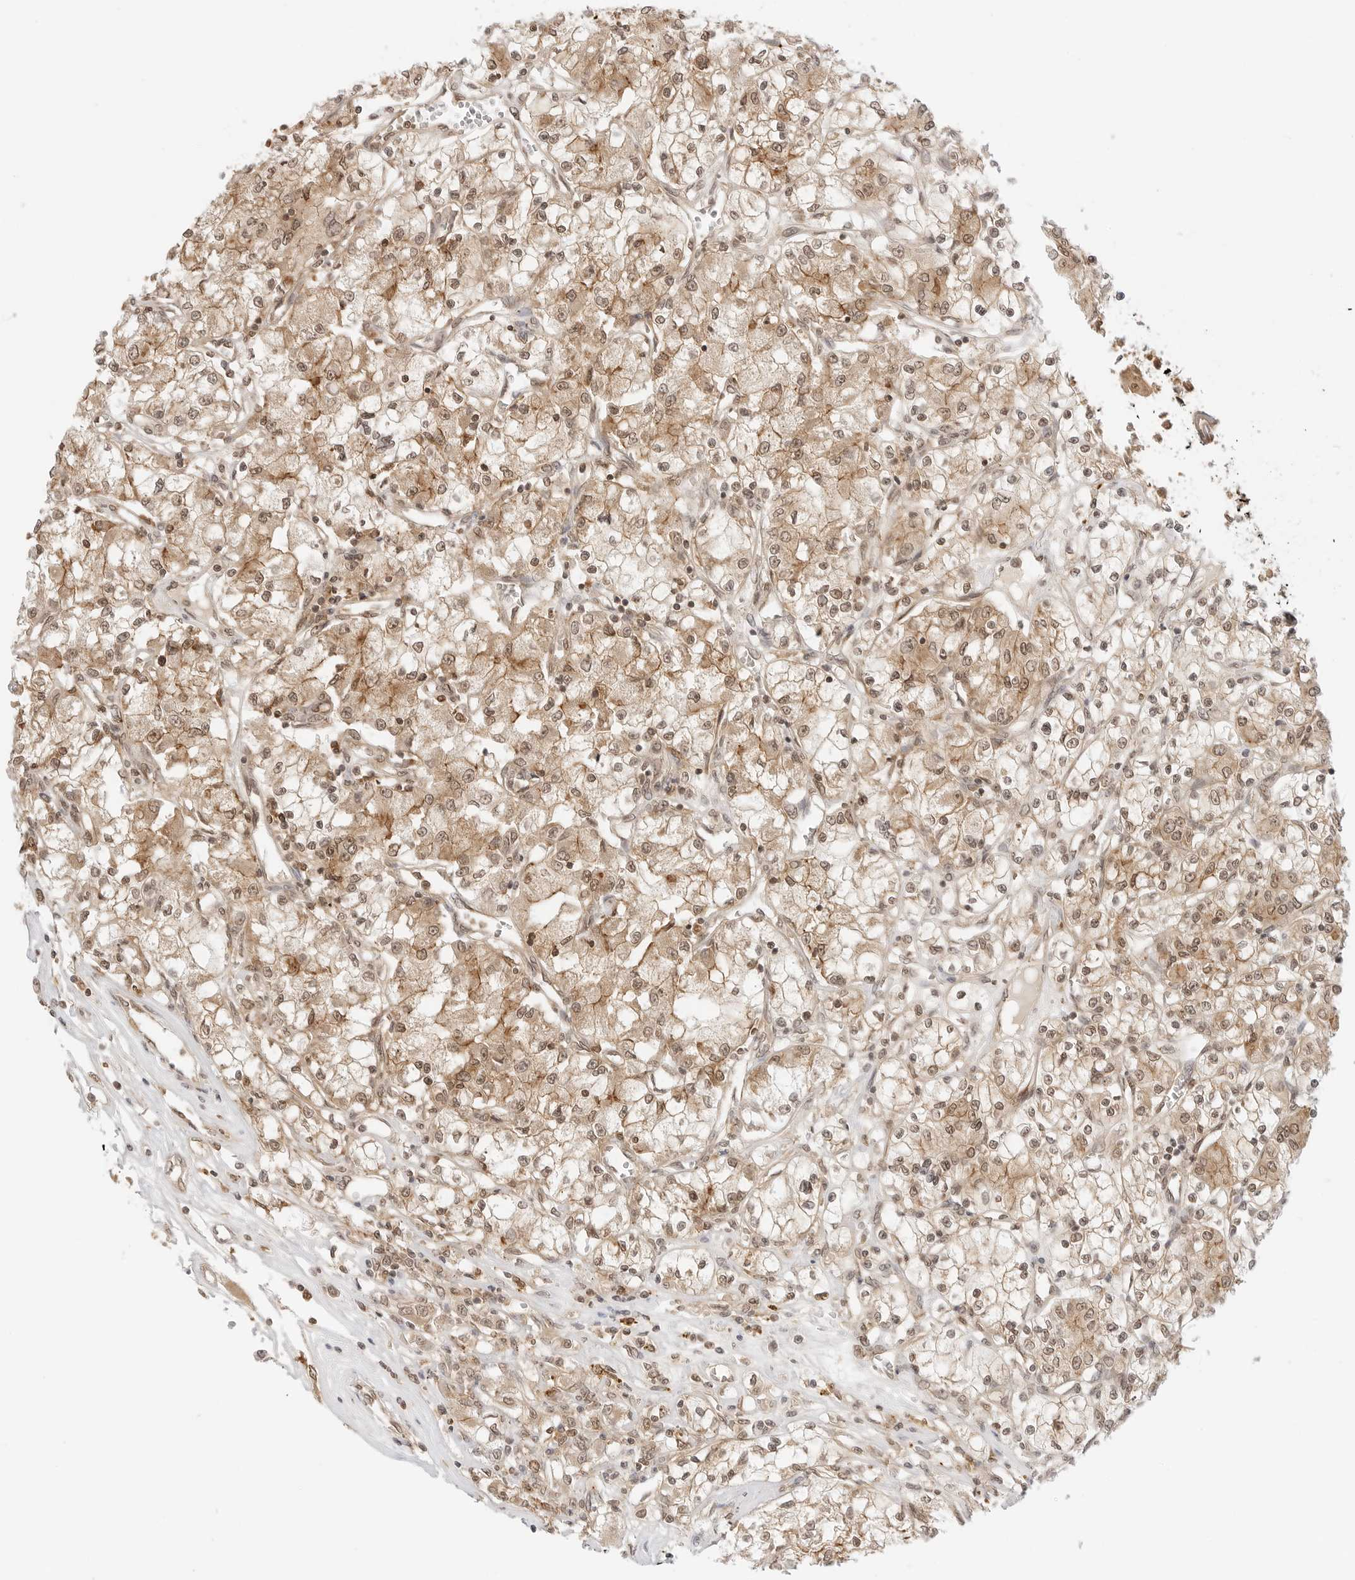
{"staining": {"intensity": "moderate", "quantity": ">75%", "location": "cytoplasmic/membranous,nuclear"}, "tissue": "renal cancer", "cell_type": "Tumor cells", "image_type": "cancer", "snomed": [{"axis": "morphology", "description": "Adenocarcinoma, NOS"}, {"axis": "topography", "description": "Kidney"}], "caption": "This is an image of IHC staining of adenocarcinoma (renal), which shows moderate expression in the cytoplasmic/membranous and nuclear of tumor cells.", "gene": "EPHA1", "patient": {"sex": "female", "age": 59}}